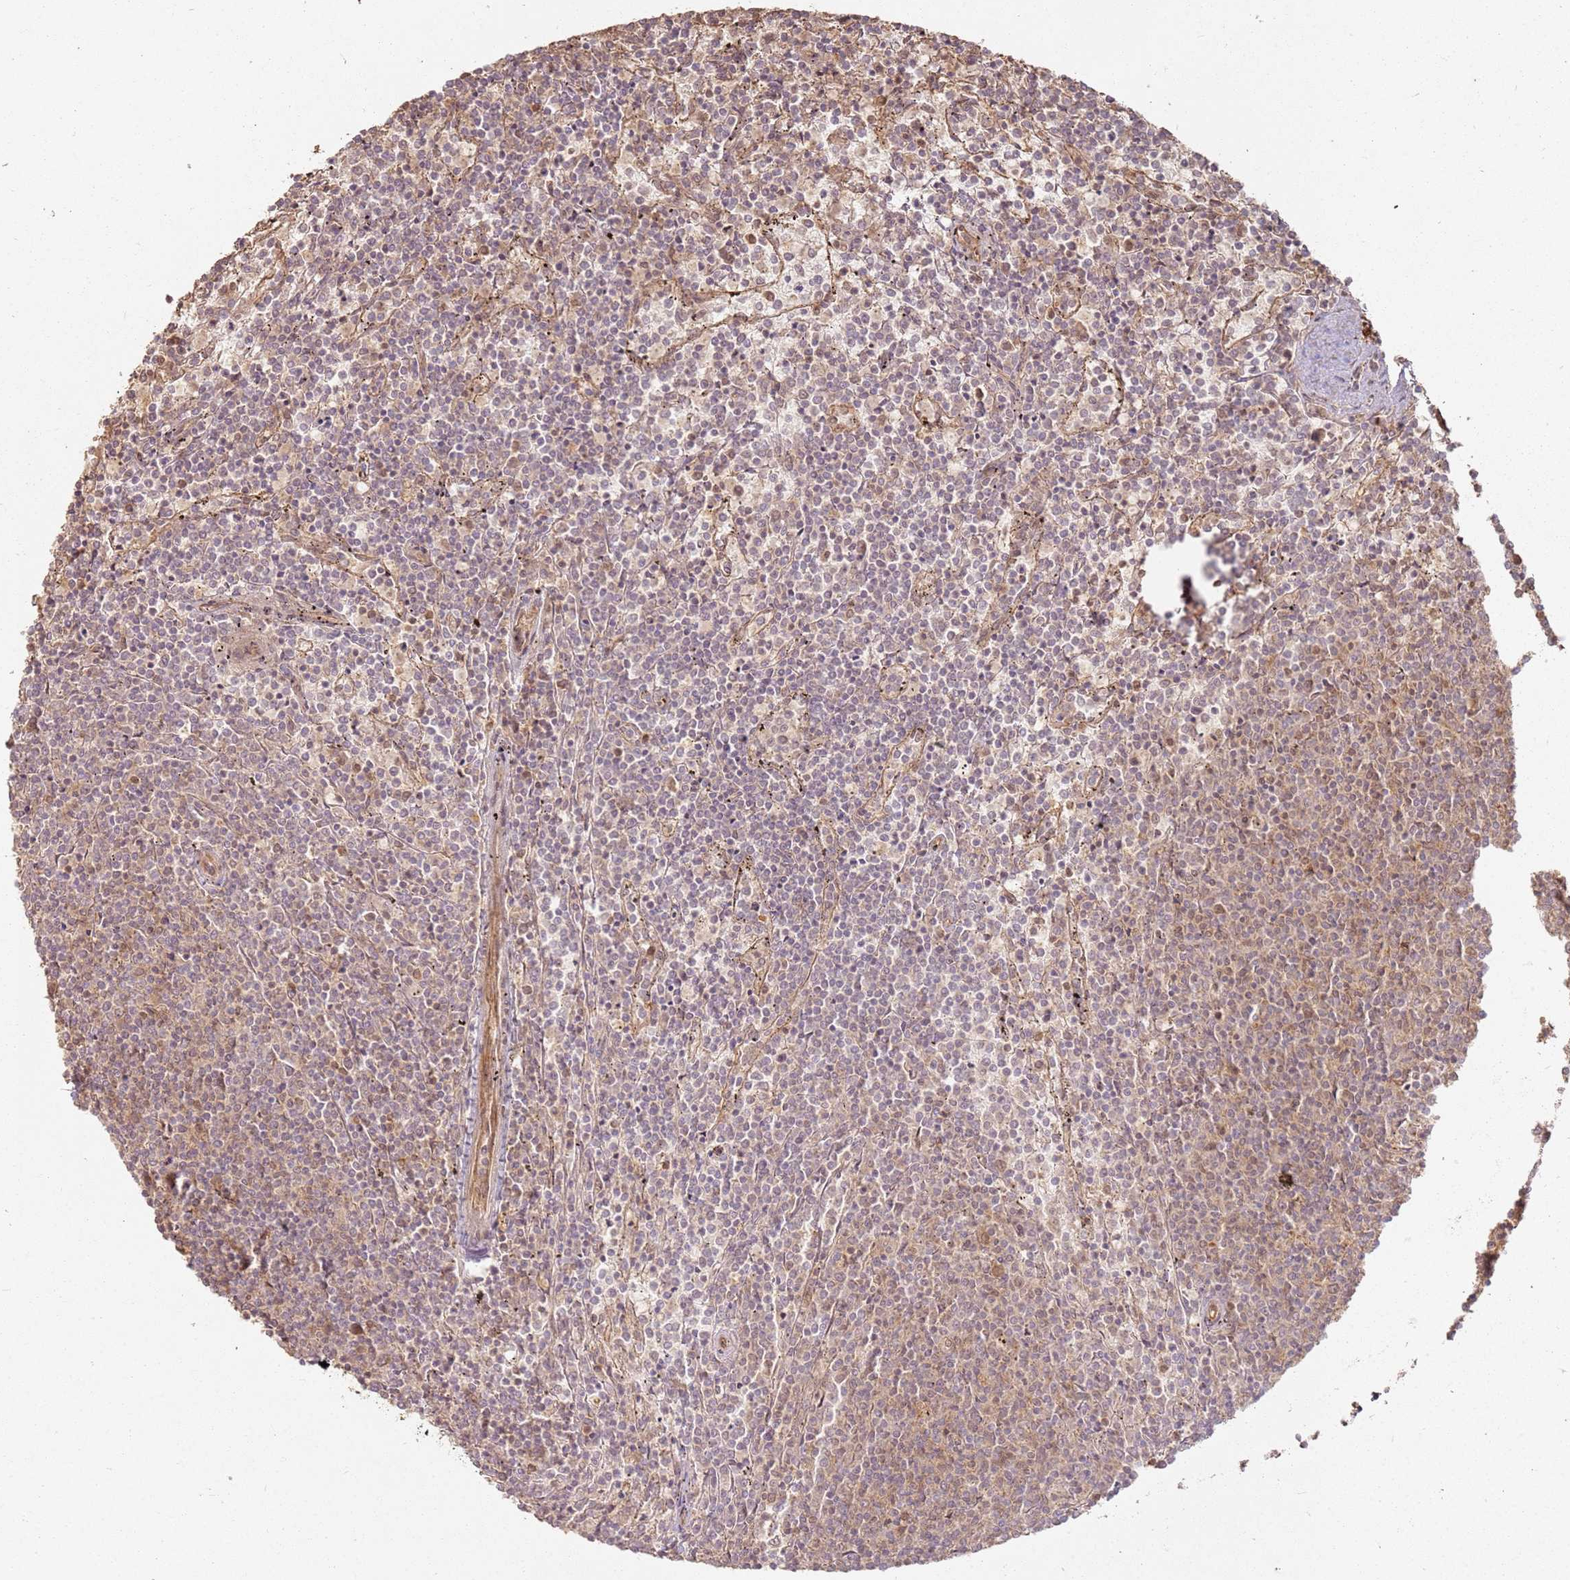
{"staining": {"intensity": "weak", "quantity": "25%-75%", "location": "cytoplasmic/membranous"}, "tissue": "lymphoma", "cell_type": "Tumor cells", "image_type": "cancer", "snomed": [{"axis": "morphology", "description": "Malignant lymphoma, non-Hodgkin's type, Low grade"}, {"axis": "topography", "description": "Spleen"}], "caption": "Lymphoma stained with immunohistochemistry (IHC) demonstrates weak cytoplasmic/membranous staining in about 25%-75% of tumor cells.", "gene": "ZNF776", "patient": {"sex": "female", "age": 50}}